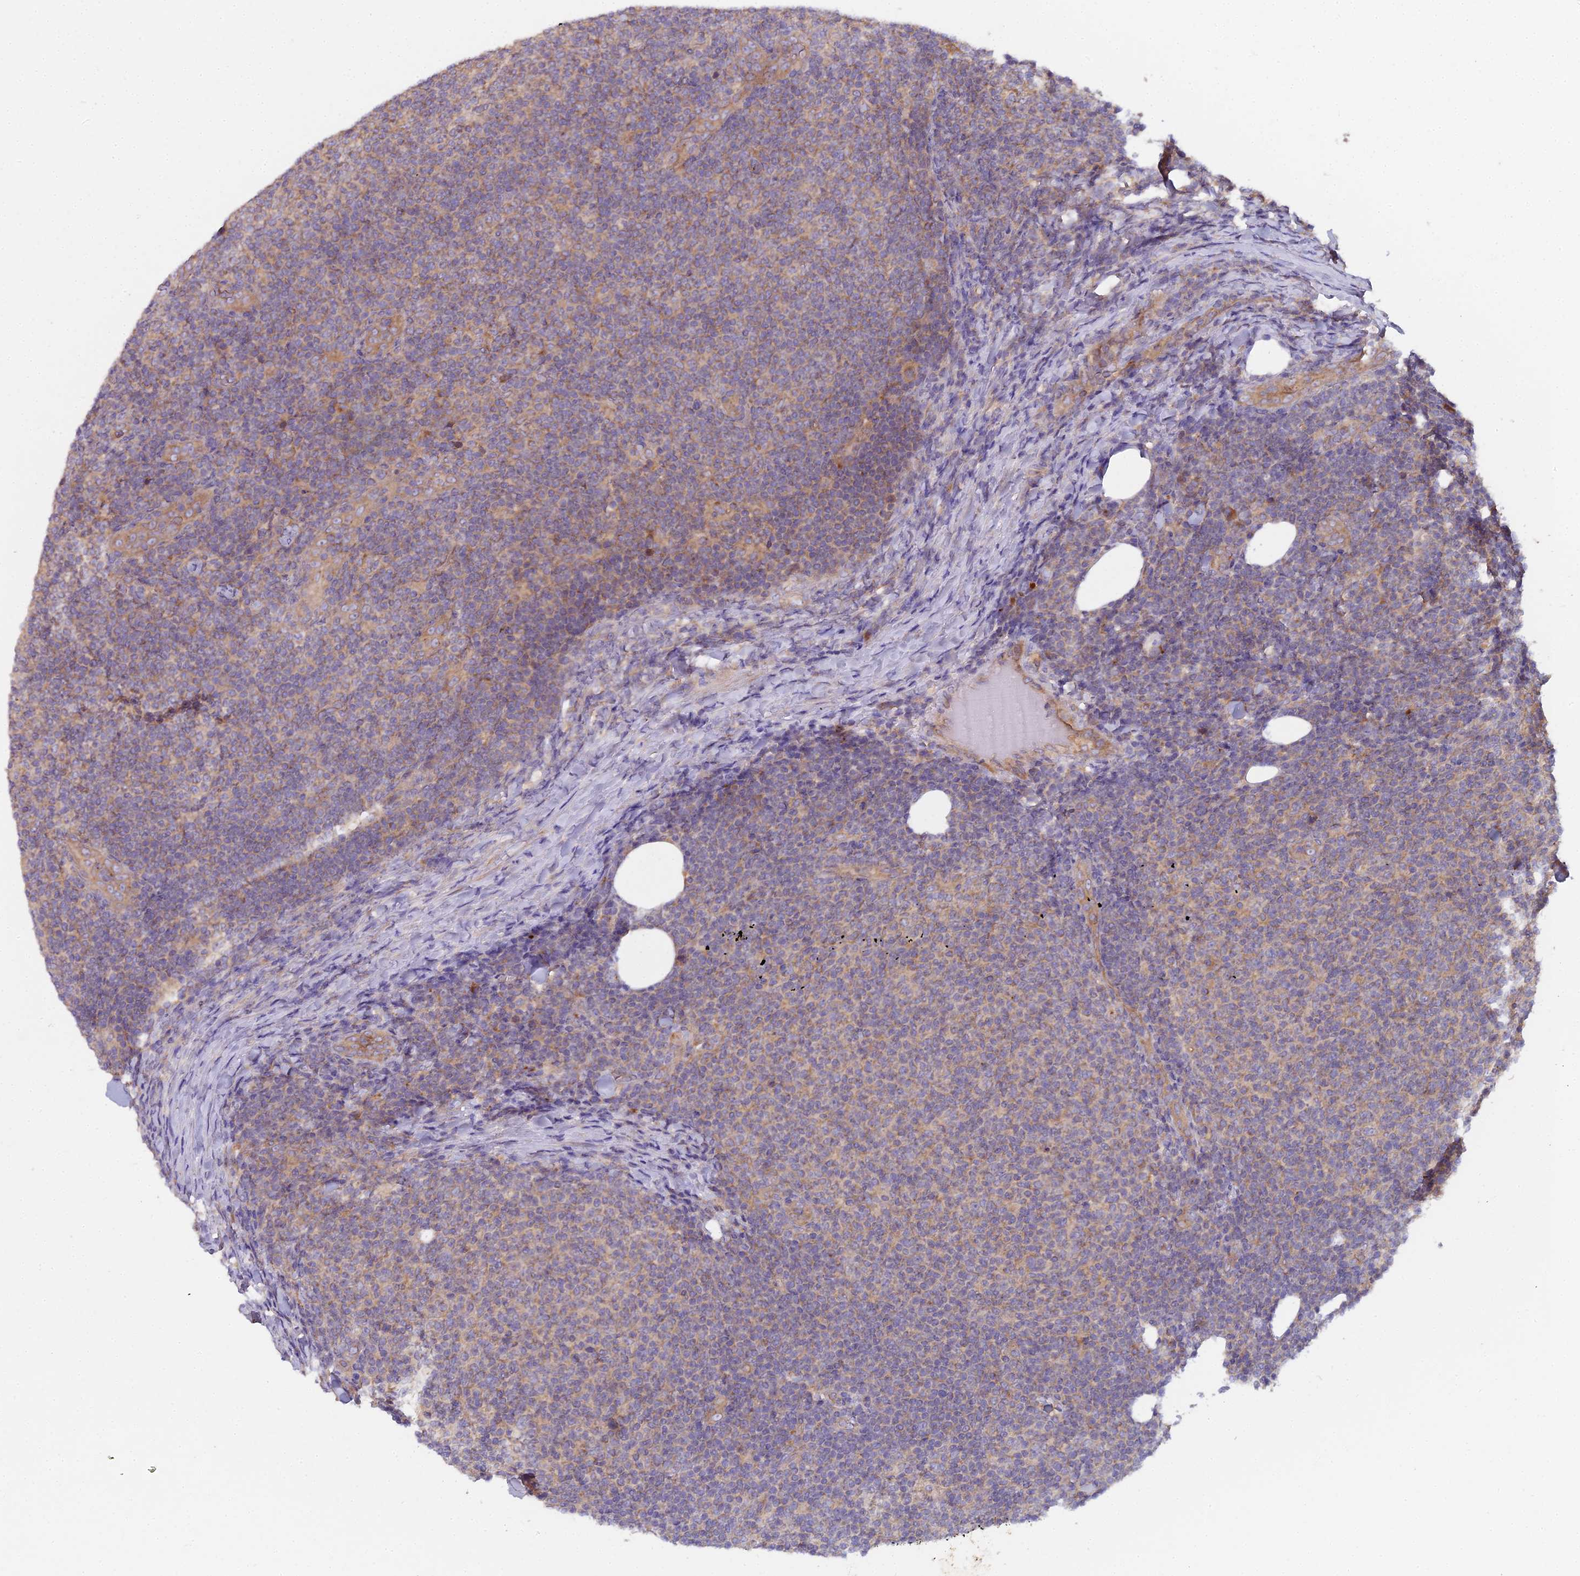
{"staining": {"intensity": "moderate", "quantity": "<25%", "location": "cytoplasmic/membranous"}, "tissue": "lymphoma", "cell_type": "Tumor cells", "image_type": "cancer", "snomed": [{"axis": "morphology", "description": "Malignant lymphoma, non-Hodgkin's type, Low grade"}, {"axis": "topography", "description": "Lymph node"}], "caption": "Immunohistochemical staining of malignant lymphoma, non-Hodgkin's type (low-grade) shows low levels of moderate cytoplasmic/membranous protein expression in approximately <25% of tumor cells.", "gene": "CCDC167", "patient": {"sex": "male", "age": 66}}